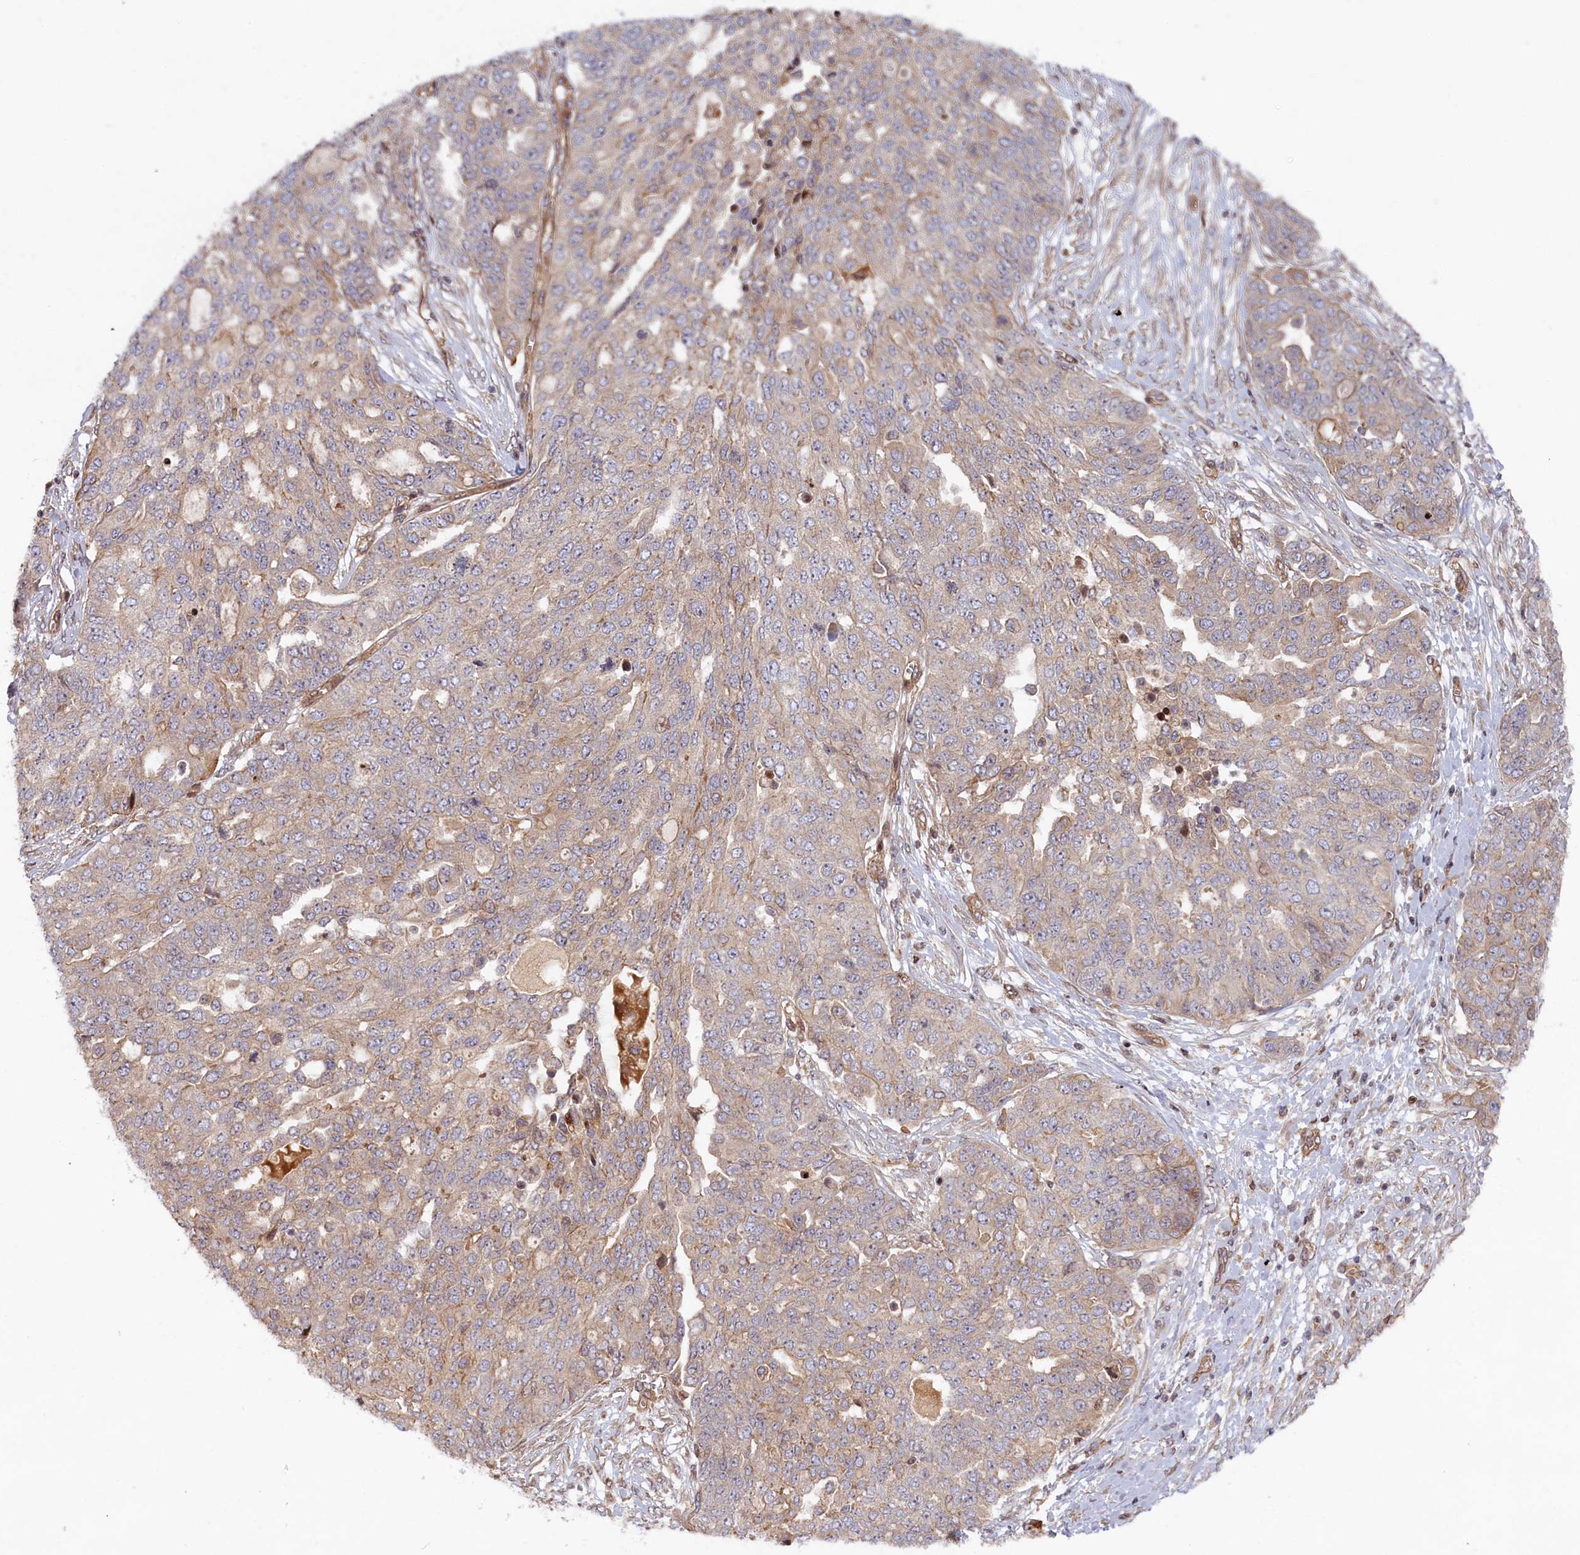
{"staining": {"intensity": "weak", "quantity": "<25%", "location": "cytoplasmic/membranous"}, "tissue": "ovarian cancer", "cell_type": "Tumor cells", "image_type": "cancer", "snomed": [{"axis": "morphology", "description": "Cystadenocarcinoma, serous, NOS"}, {"axis": "topography", "description": "Soft tissue"}, {"axis": "topography", "description": "Ovary"}], "caption": "DAB immunohistochemical staining of human ovarian cancer (serous cystadenocarcinoma) displays no significant positivity in tumor cells.", "gene": "CEP44", "patient": {"sex": "female", "age": 57}}